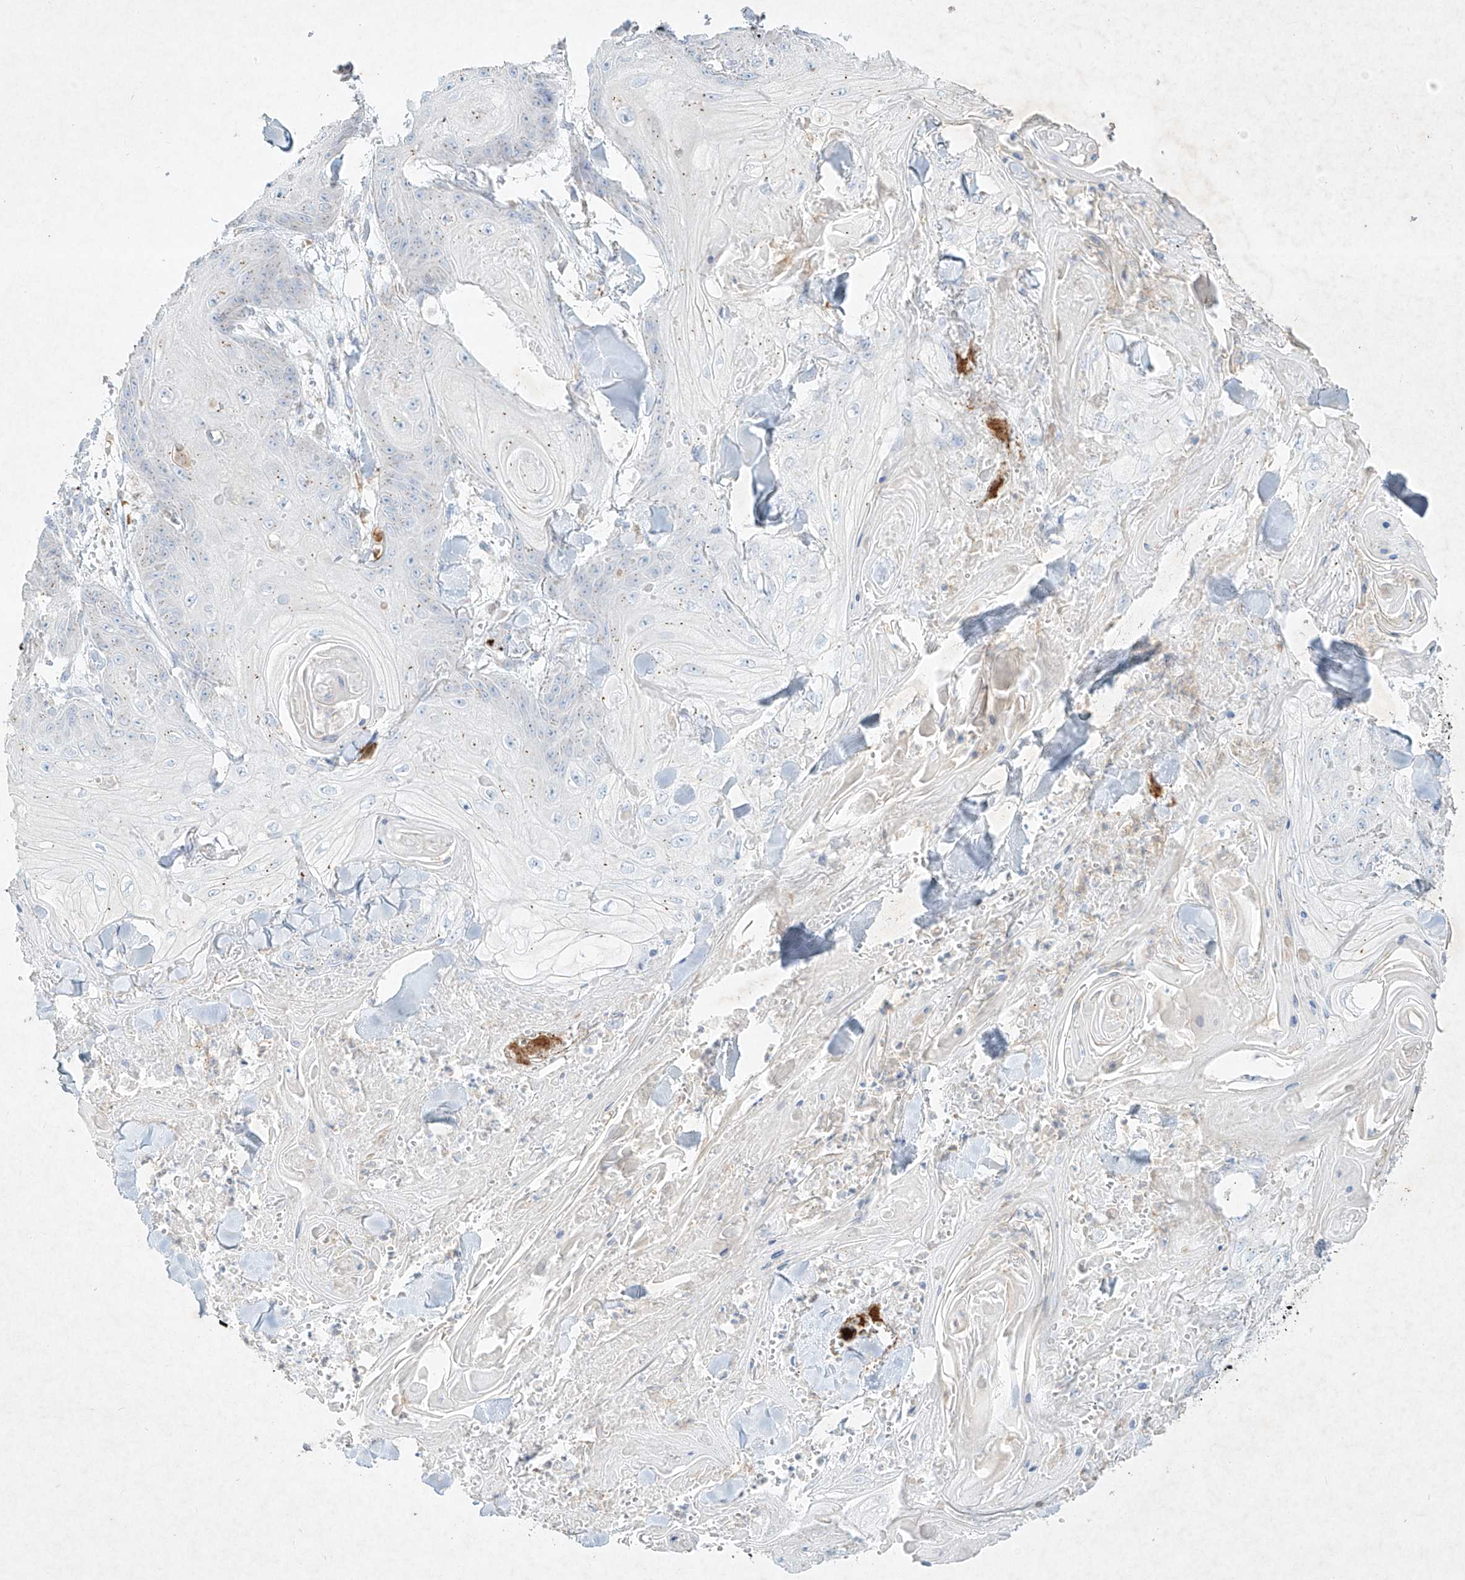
{"staining": {"intensity": "negative", "quantity": "none", "location": "none"}, "tissue": "skin cancer", "cell_type": "Tumor cells", "image_type": "cancer", "snomed": [{"axis": "morphology", "description": "Squamous cell carcinoma, NOS"}, {"axis": "topography", "description": "Skin"}], "caption": "DAB immunohistochemical staining of squamous cell carcinoma (skin) displays no significant positivity in tumor cells.", "gene": "PLEK", "patient": {"sex": "male", "age": 74}}